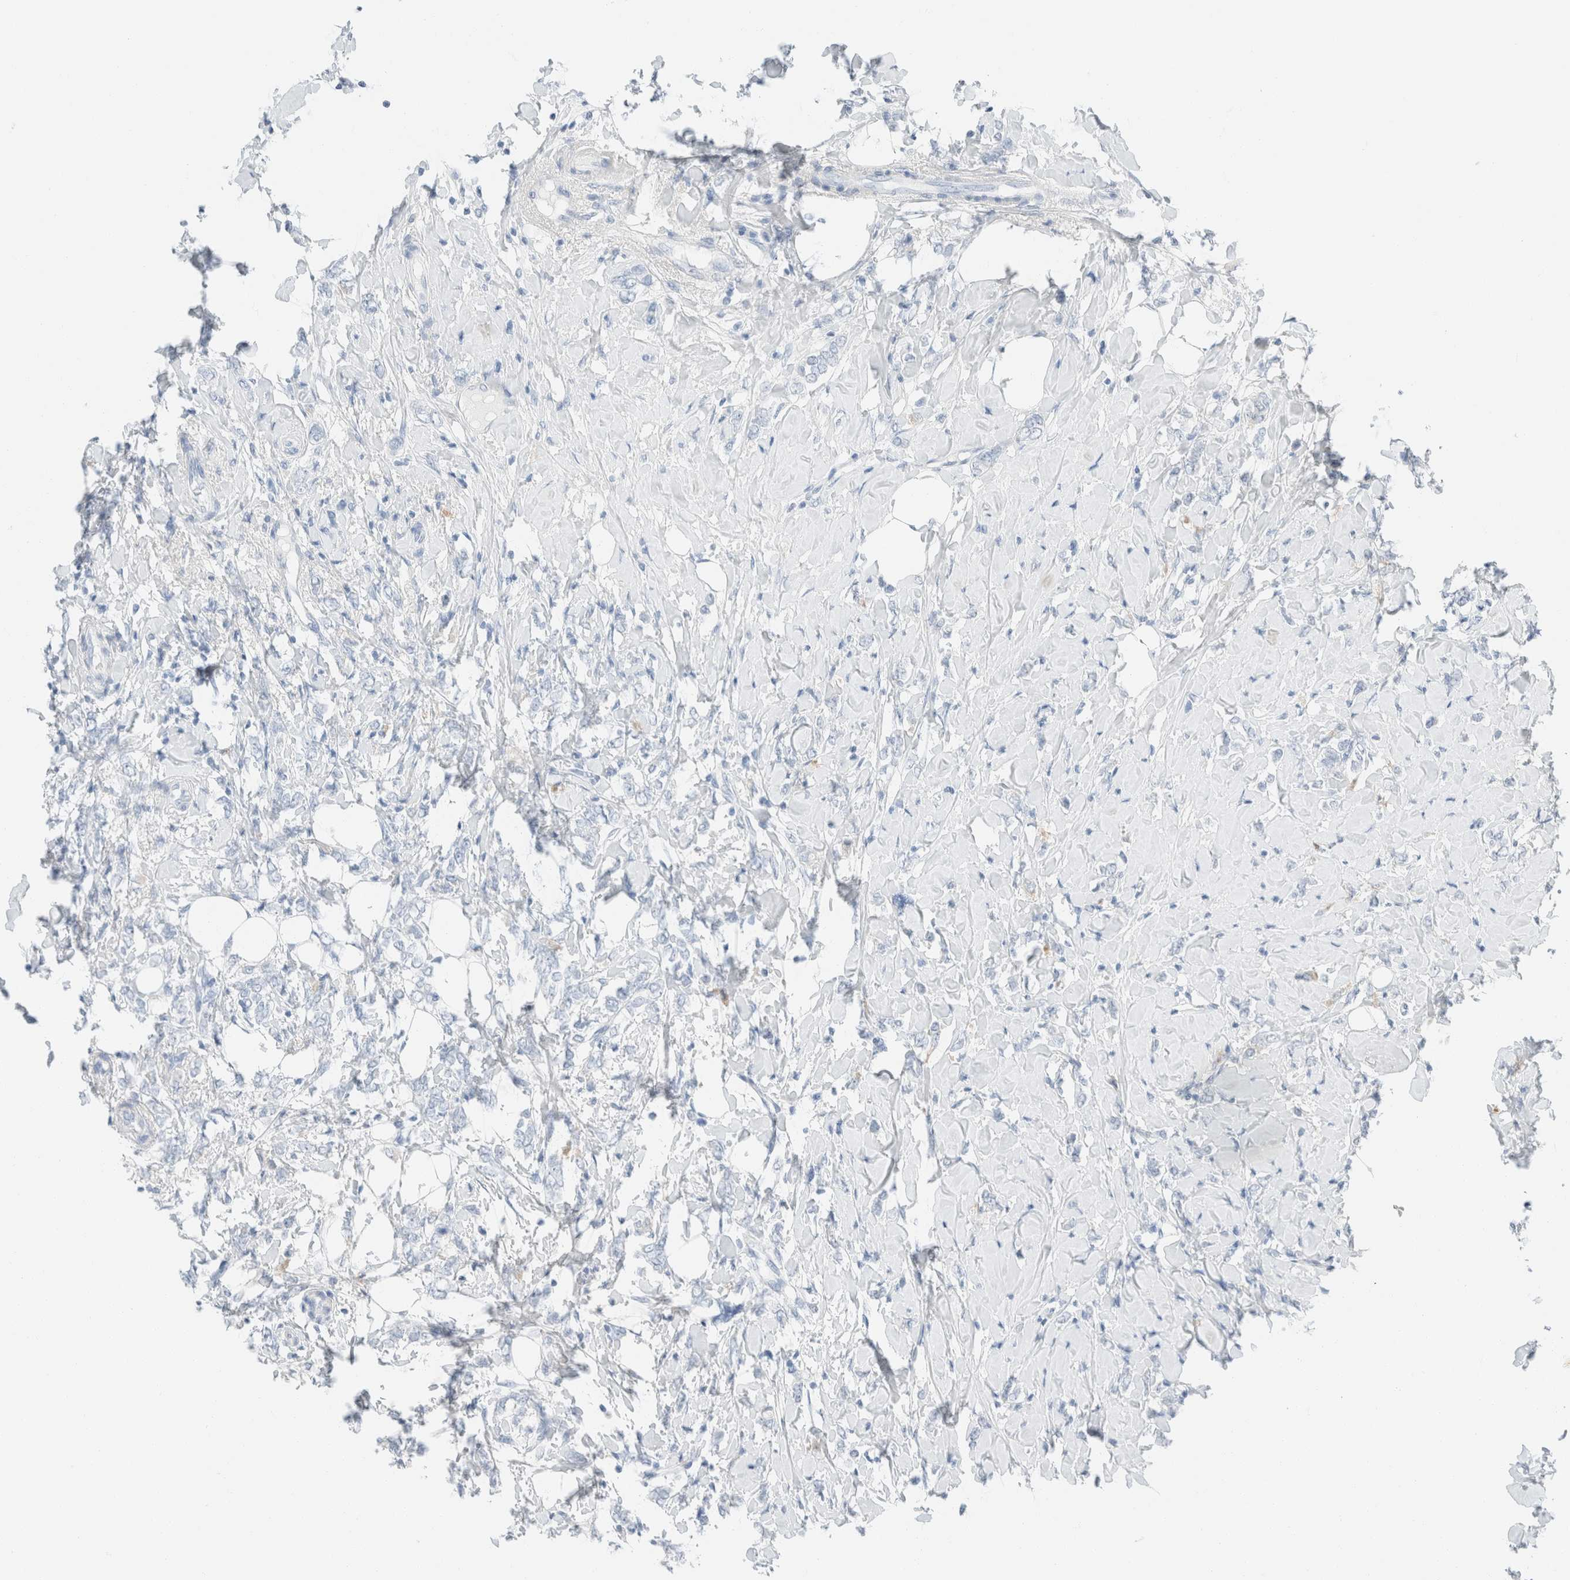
{"staining": {"intensity": "negative", "quantity": "none", "location": "none"}, "tissue": "breast cancer", "cell_type": "Tumor cells", "image_type": "cancer", "snomed": [{"axis": "morphology", "description": "Normal tissue, NOS"}, {"axis": "morphology", "description": "Lobular carcinoma"}, {"axis": "topography", "description": "Breast"}], "caption": "High magnification brightfield microscopy of breast lobular carcinoma stained with DAB (brown) and counterstained with hematoxylin (blue): tumor cells show no significant expression. The staining is performed using DAB (3,3'-diaminobenzidine) brown chromogen with nuclei counter-stained in using hematoxylin.", "gene": "PCM1", "patient": {"sex": "female", "age": 47}}